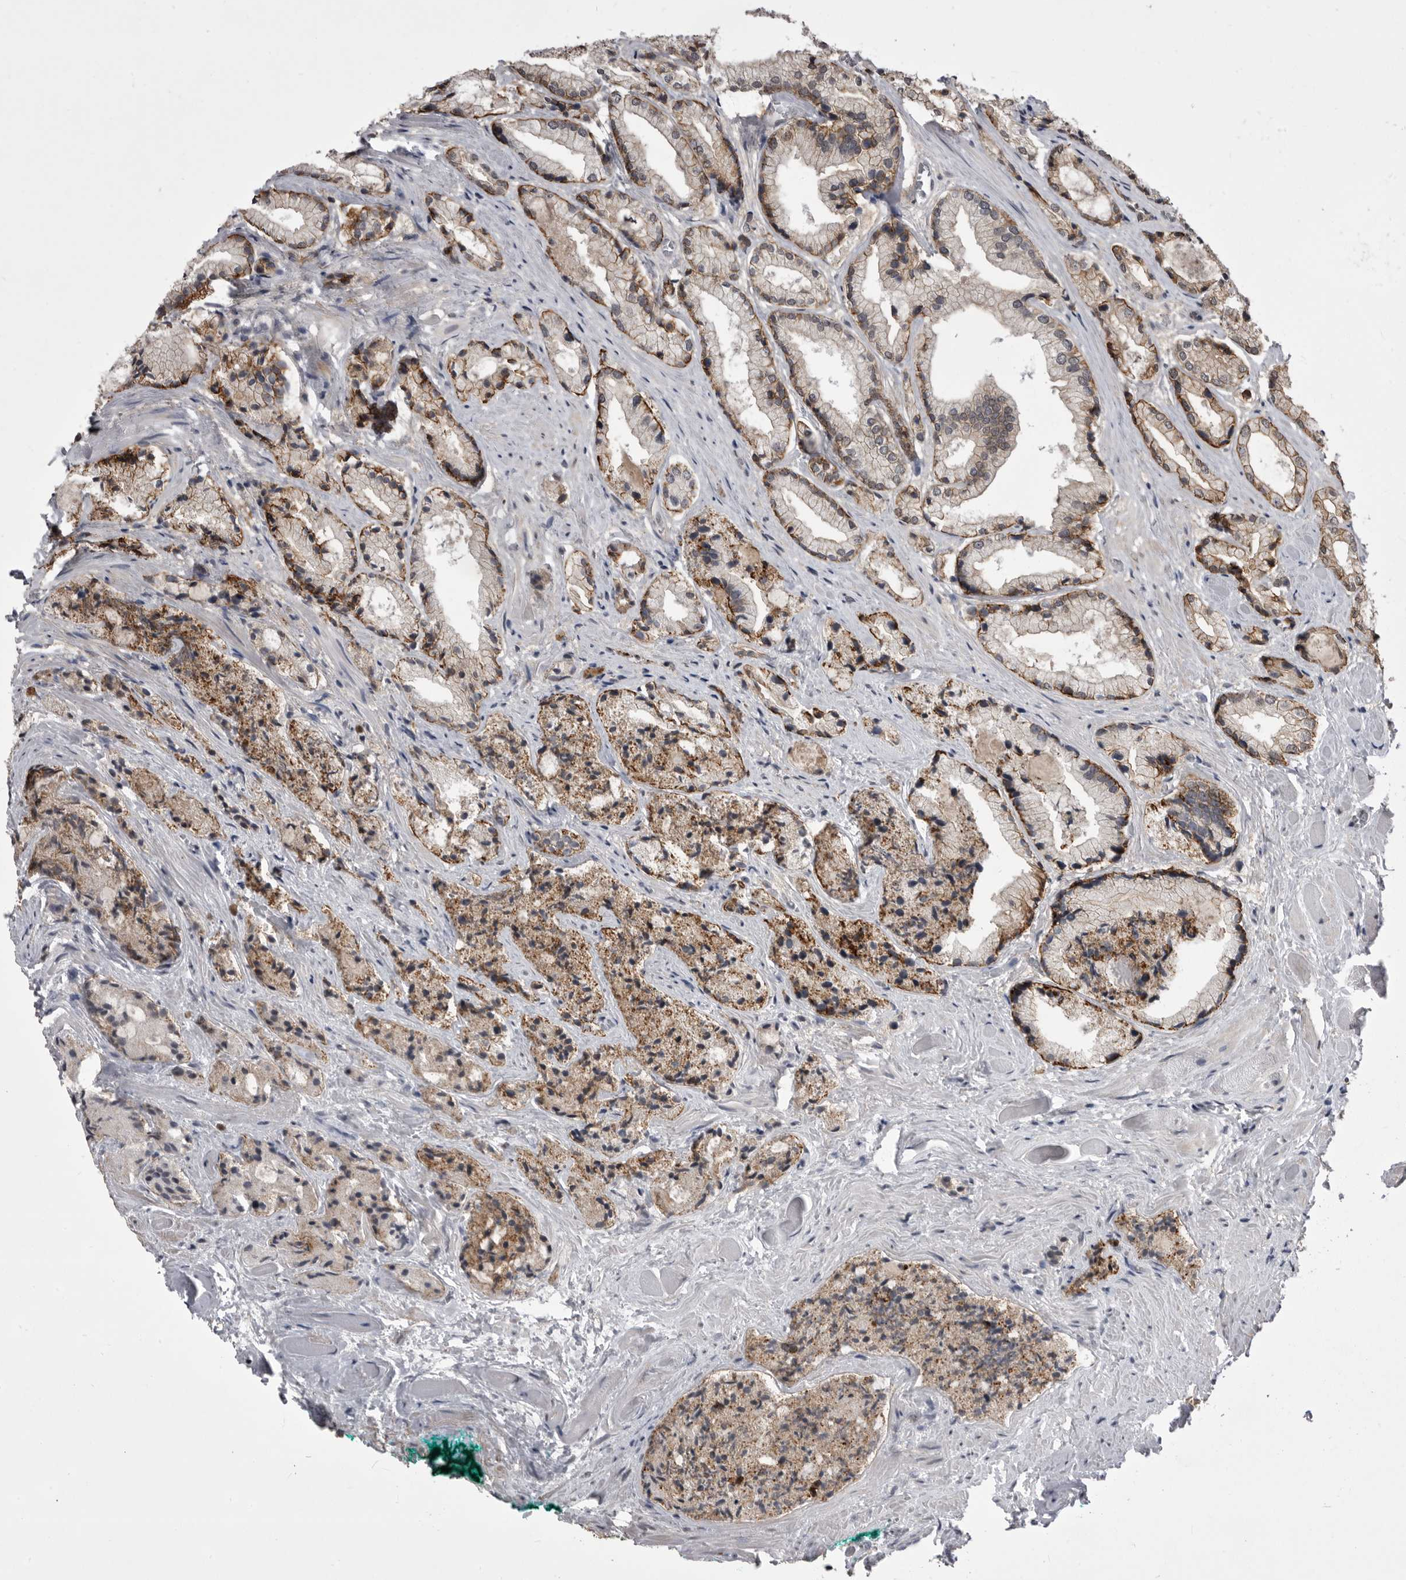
{"staining": {"intensity": "moderate", "quantity": "<25%", "location": "cytoplasmic/membranous"}, "tissue": "prostate cancer", "cell_type": "Tumor cells", "image_type": "cancer", "snomed": [{"axis": "morphology", "description": "Adenocarcinoma, Low grade"}, {"axis": "topography", "description": "Prostate"}], "caption": "A brown stain highlights moderate cytoplasmic/membranous positivity of a protein in prostate cancer tumor cells.", "gene": "PRPF3", "patient": {"sex": "male", "age": 62}}